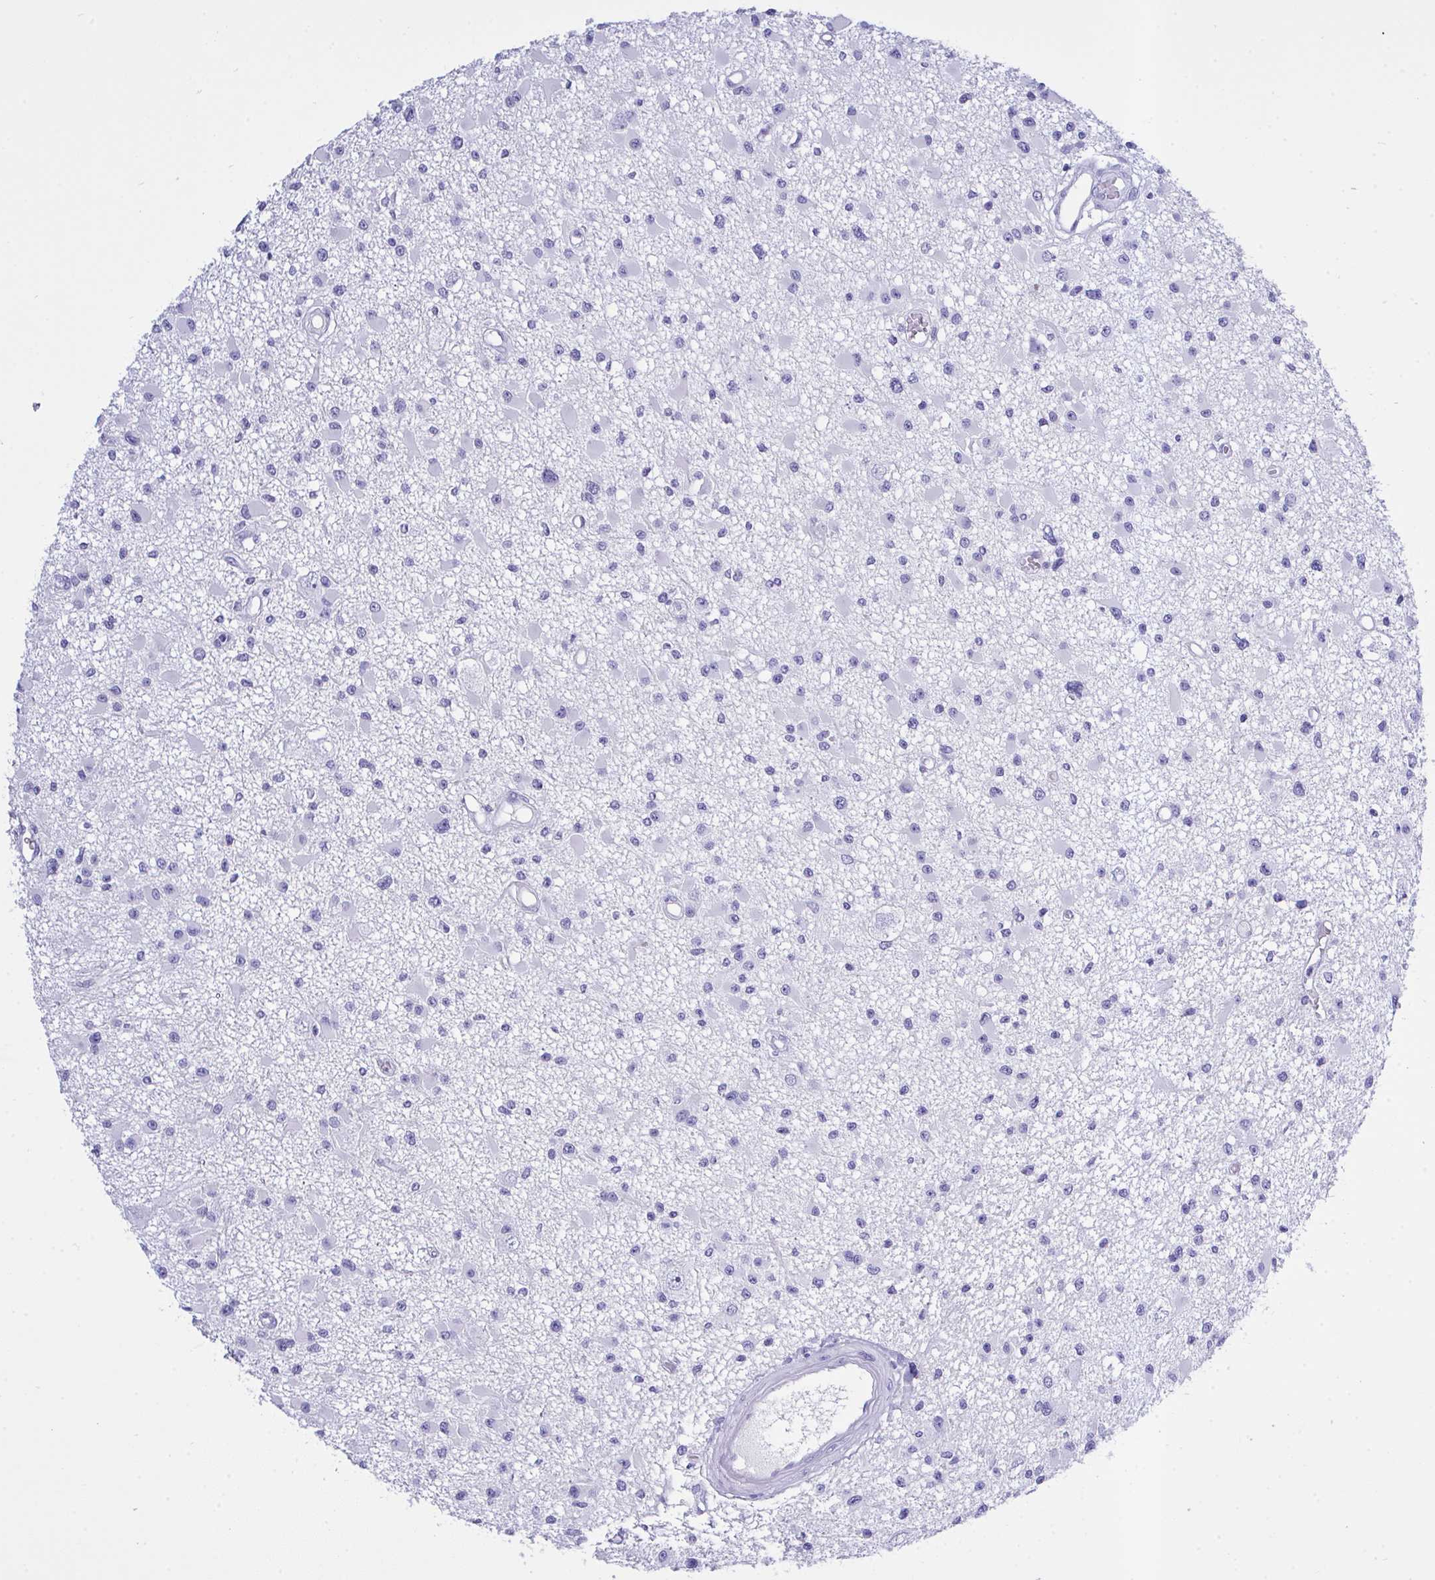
{"staining": {"intensity": "negative", "quantity": "none", "location": "none"}, "tissue": "glioma", "cell_type": "Tumor cells", "image_type": "cancer", "snomed": [{"axis": "morphology", "description": "Glioma, malignant, High grade"}, {"axis": "topography", "description": "Brain"}], "caption": "Malignant glioma (high-grade) was stained to show a protein in brown. There is no significant positivity in tumor cells. (DAB IHC with hematoxylin counter stain).", "gene": "AKR1D1", "patient": {"sex": "male", "age": 54}}